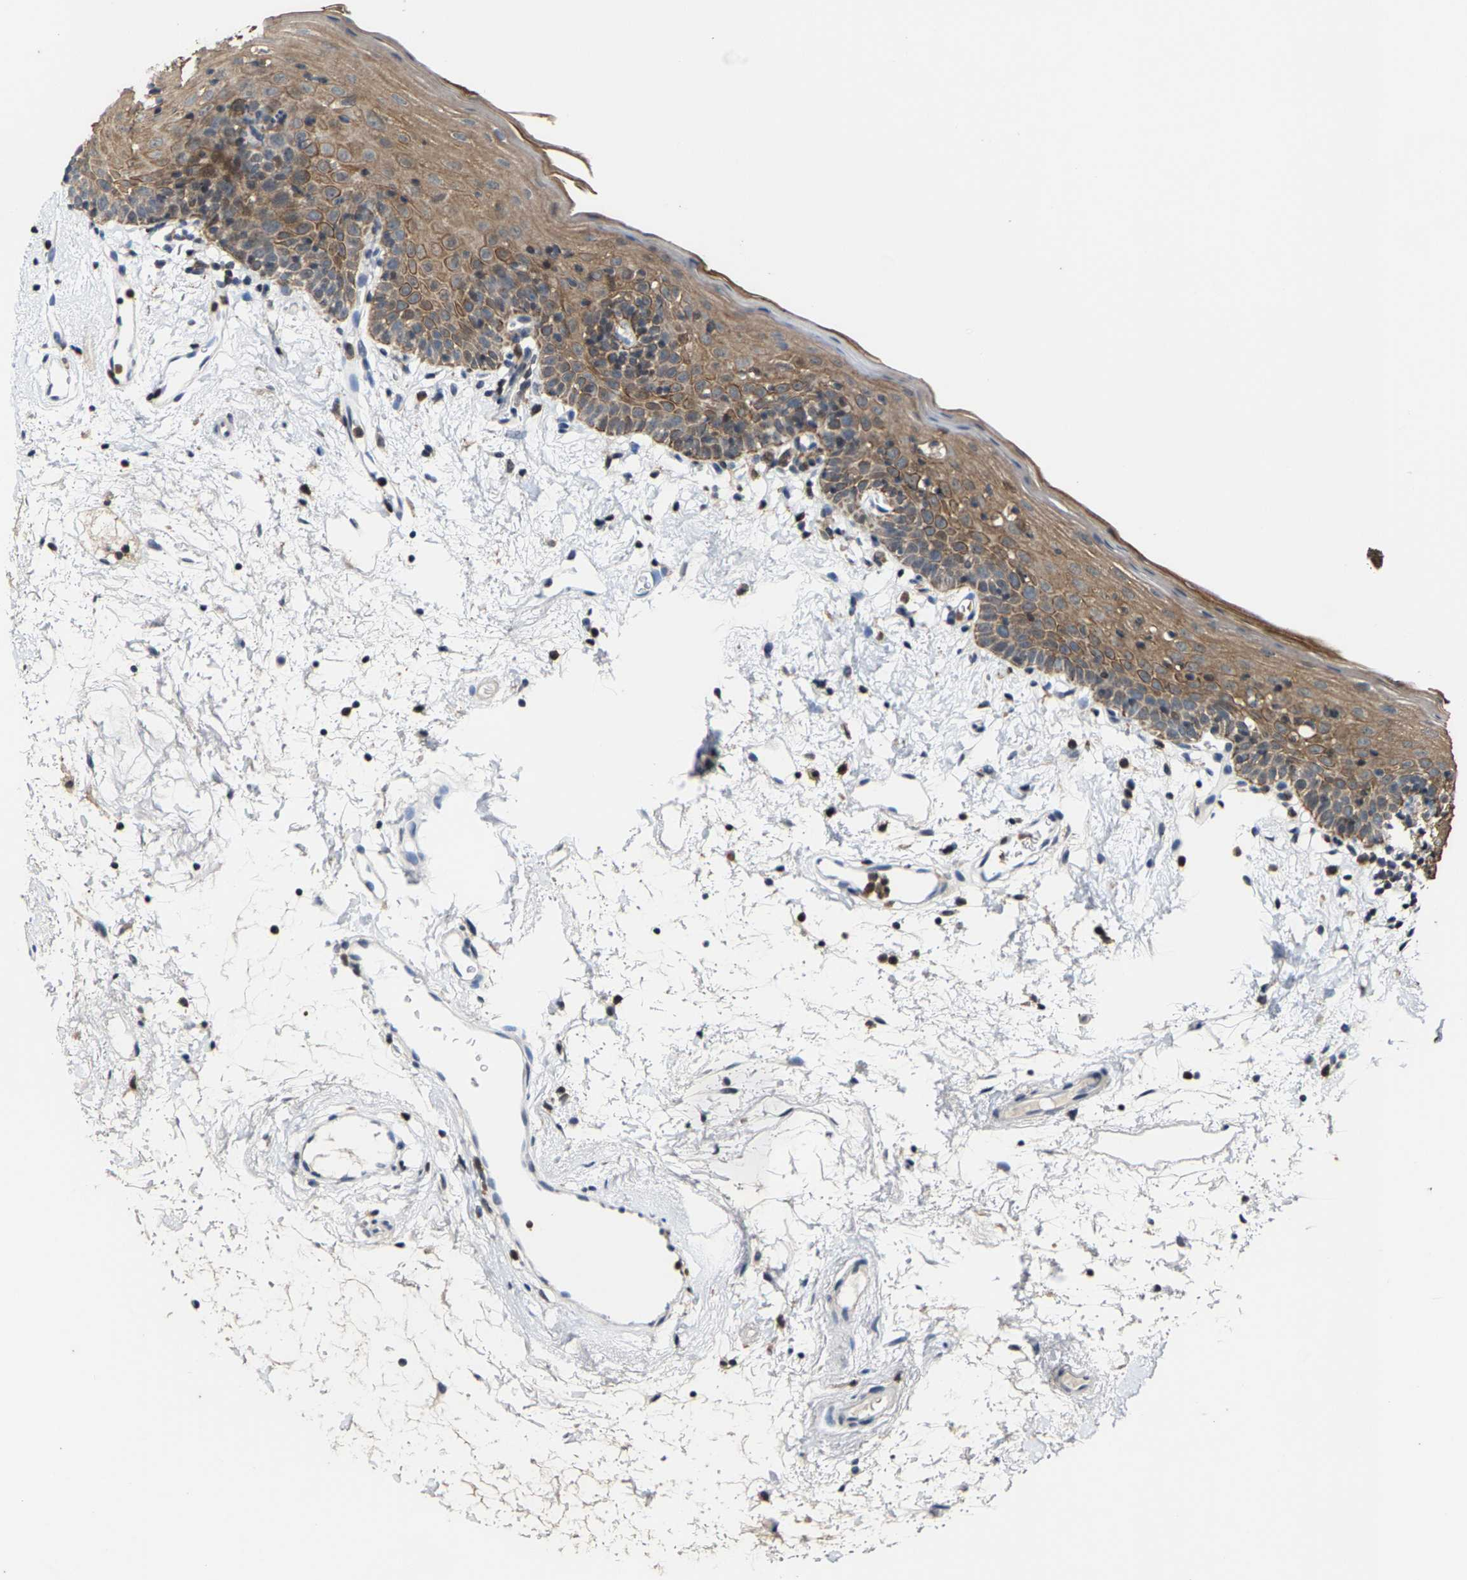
{"staining": {"intensity": "moderate", "quantity": ">75%", "location": "cytoplasmic/membranous"}, "tissue": "oral mucosa", "cell_type": "Squamous epithelial cells", "image_type": "normal", "snomed": [{"axis": "morphology", "description": "Normal tissue, NOS"}, {"axis": "topography", "description": "Oral tissue"}], "caption": "A medium amount of moderate cytoplasmic/membranous expression is appreciated in approximately >75% of squamous epithelial cells in benign oral mucosa. (brown staining indicates protein expression, while blue staining denotes nuclei).", "gene": "FGD3", "patient": {"sex": "male", "age": 66}}